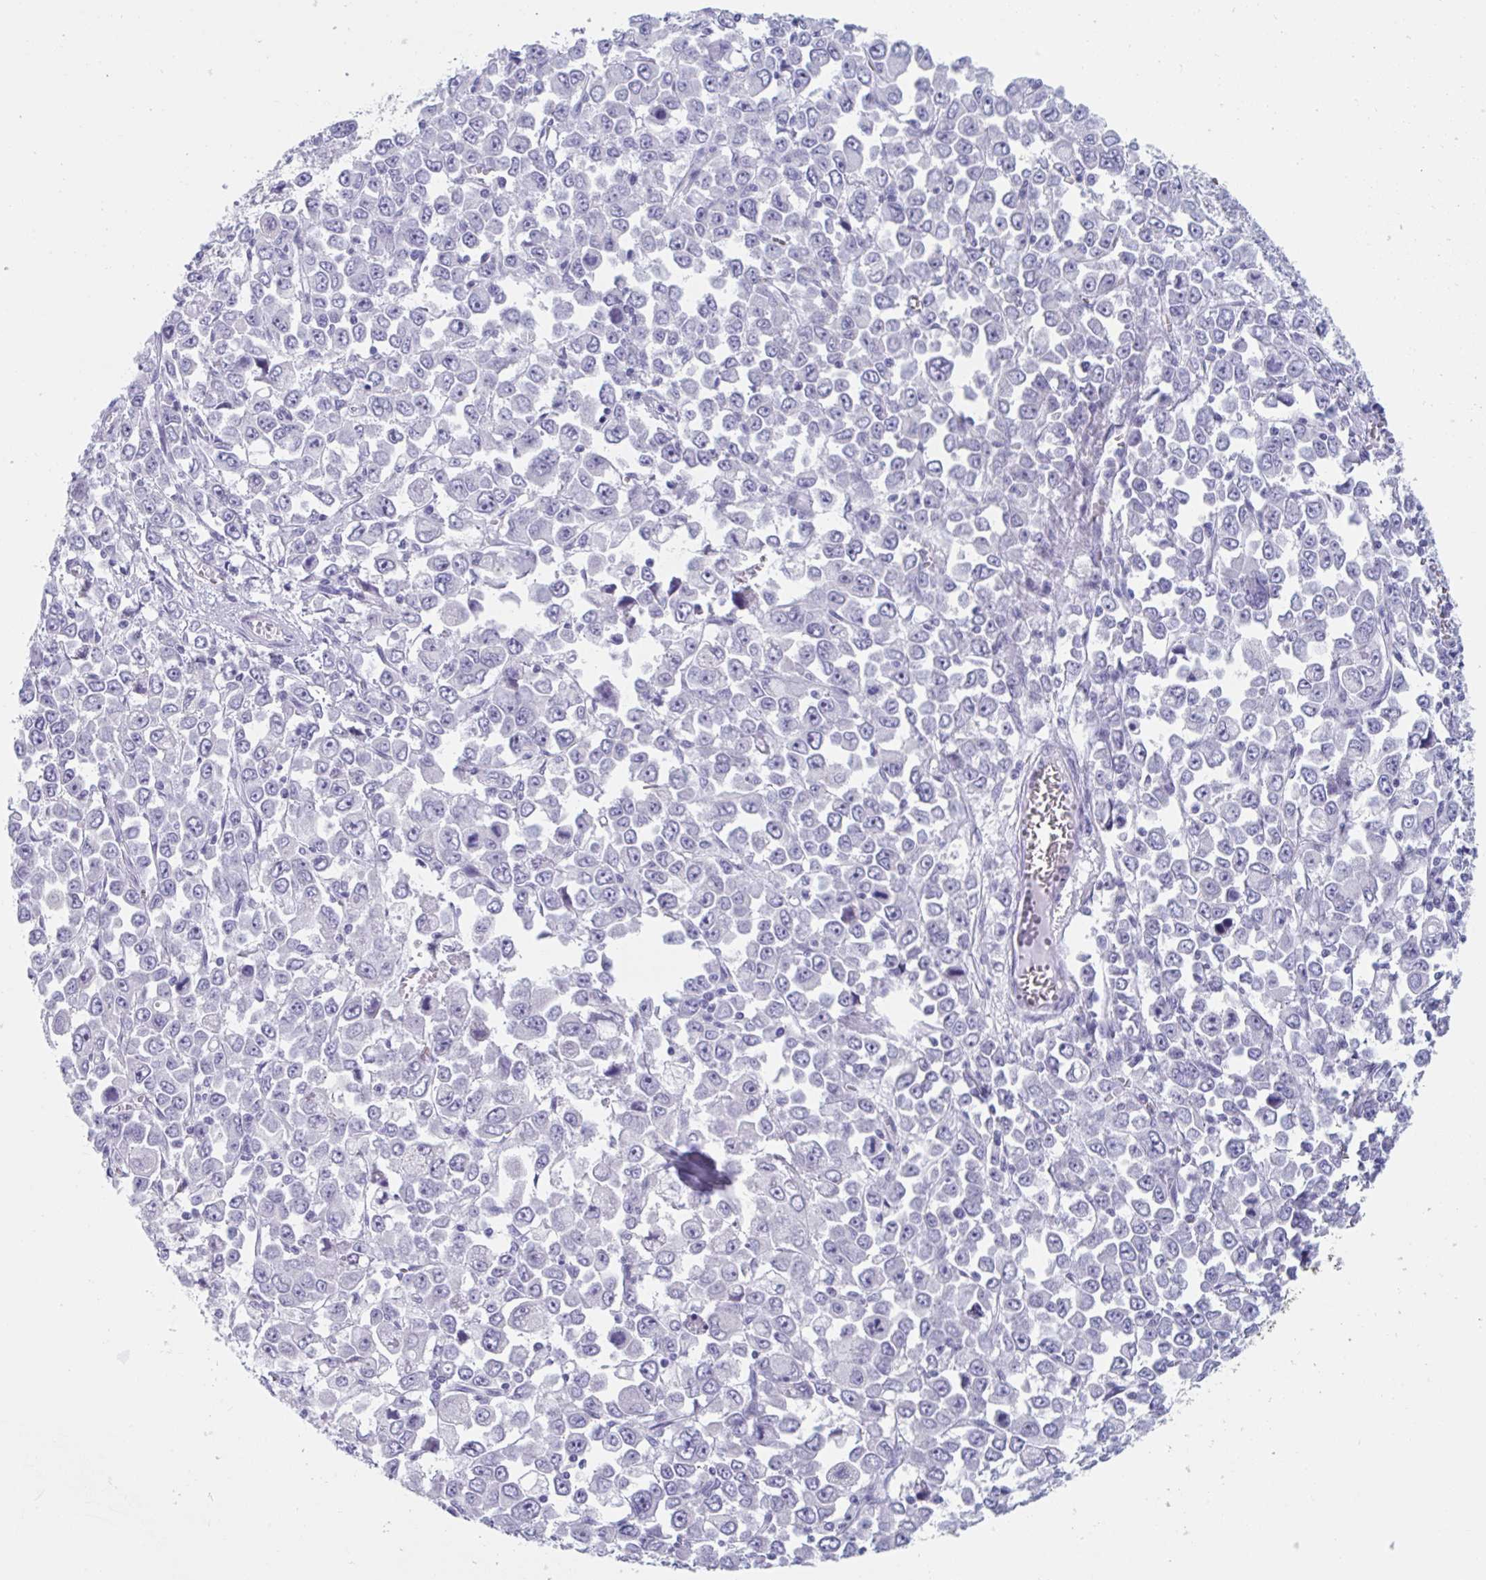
{"staining": {"intensity": "negative", "quantity": "none", "location": "none"}, "tissue": "stomach cancer", "cell_type": "Tumor cells", "image_type": "cancer", "snomed": [{"axis": "morphology", "description": "Adenocarcinoma, NOS"}, {"axis": "topography", "description": "Stomach, upper"}], "caption": "Immunohistochemistry histopathology image of neoplastic tissue: stomach cancer (adenocarcinoma) stained with DAB (3,3'-diaminobenzidine) demonstrates no significant protein staining in tumor cells. Nuclei are stained in blue.", "gene": "HSD11B2", "patient": {"sex": "male", "age": 70}}